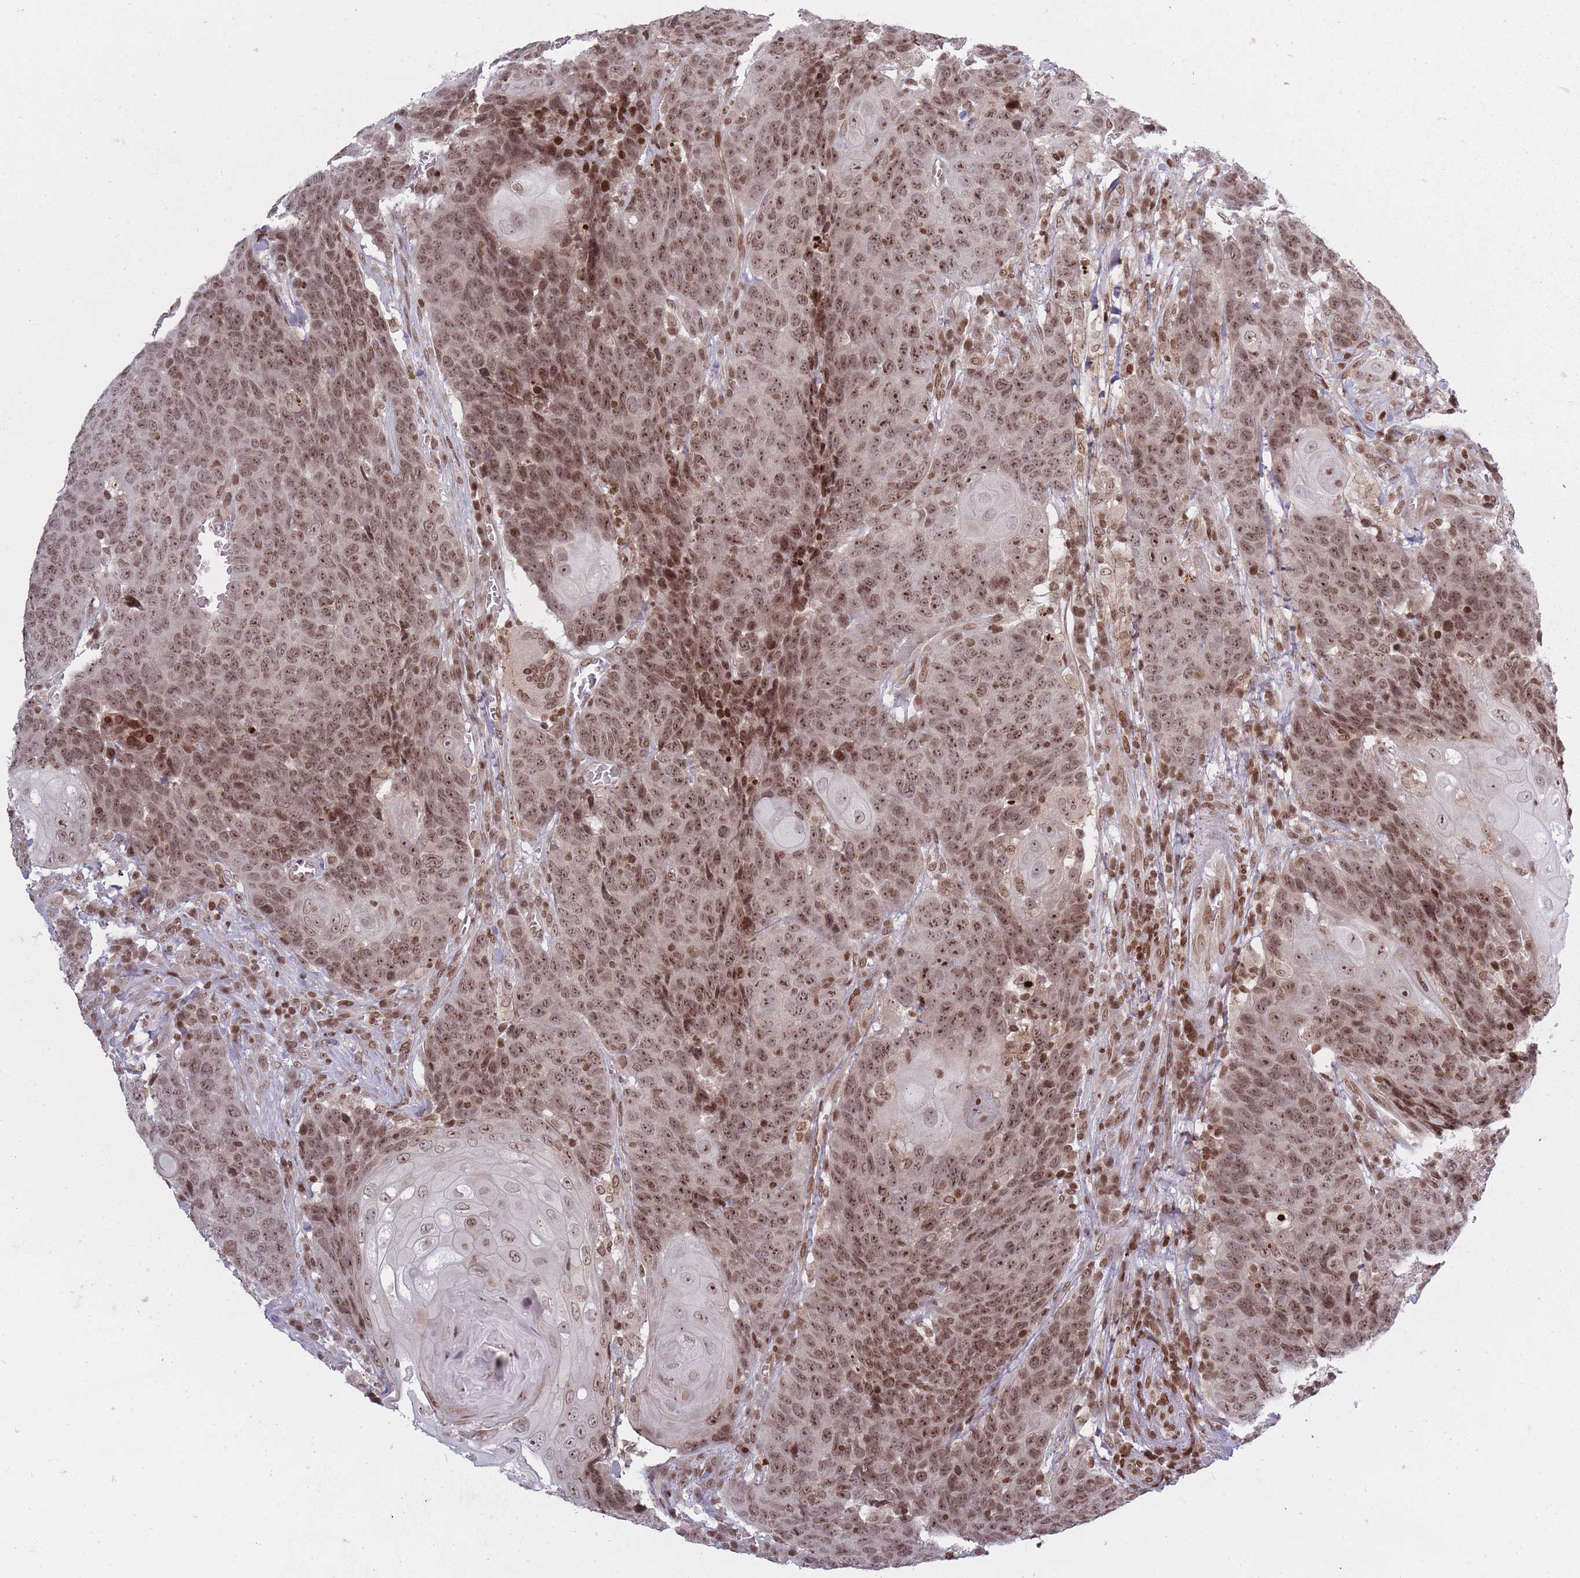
{"staining": {"intensity": "moderate", "quantity": ">75%", "location": "nuclear"}, "tissue": "head and neck cancer", "cell_type": "Tumor cells", "image_type": "cancer", "snomed": [{"axis": "morphology", "description": "Squamous cell carcinoma, NOS"}, {"axis": "topography", "description": "Head-Neck"}], "caption": "Head and neck squamous cell carcinoma stained with immunohistochemistry (IHC) displays moderate nuclear positivity in approximately >75% of tumor cells.", "gene": "TMC6", "patient": {"sex": "male", "age": 66}}